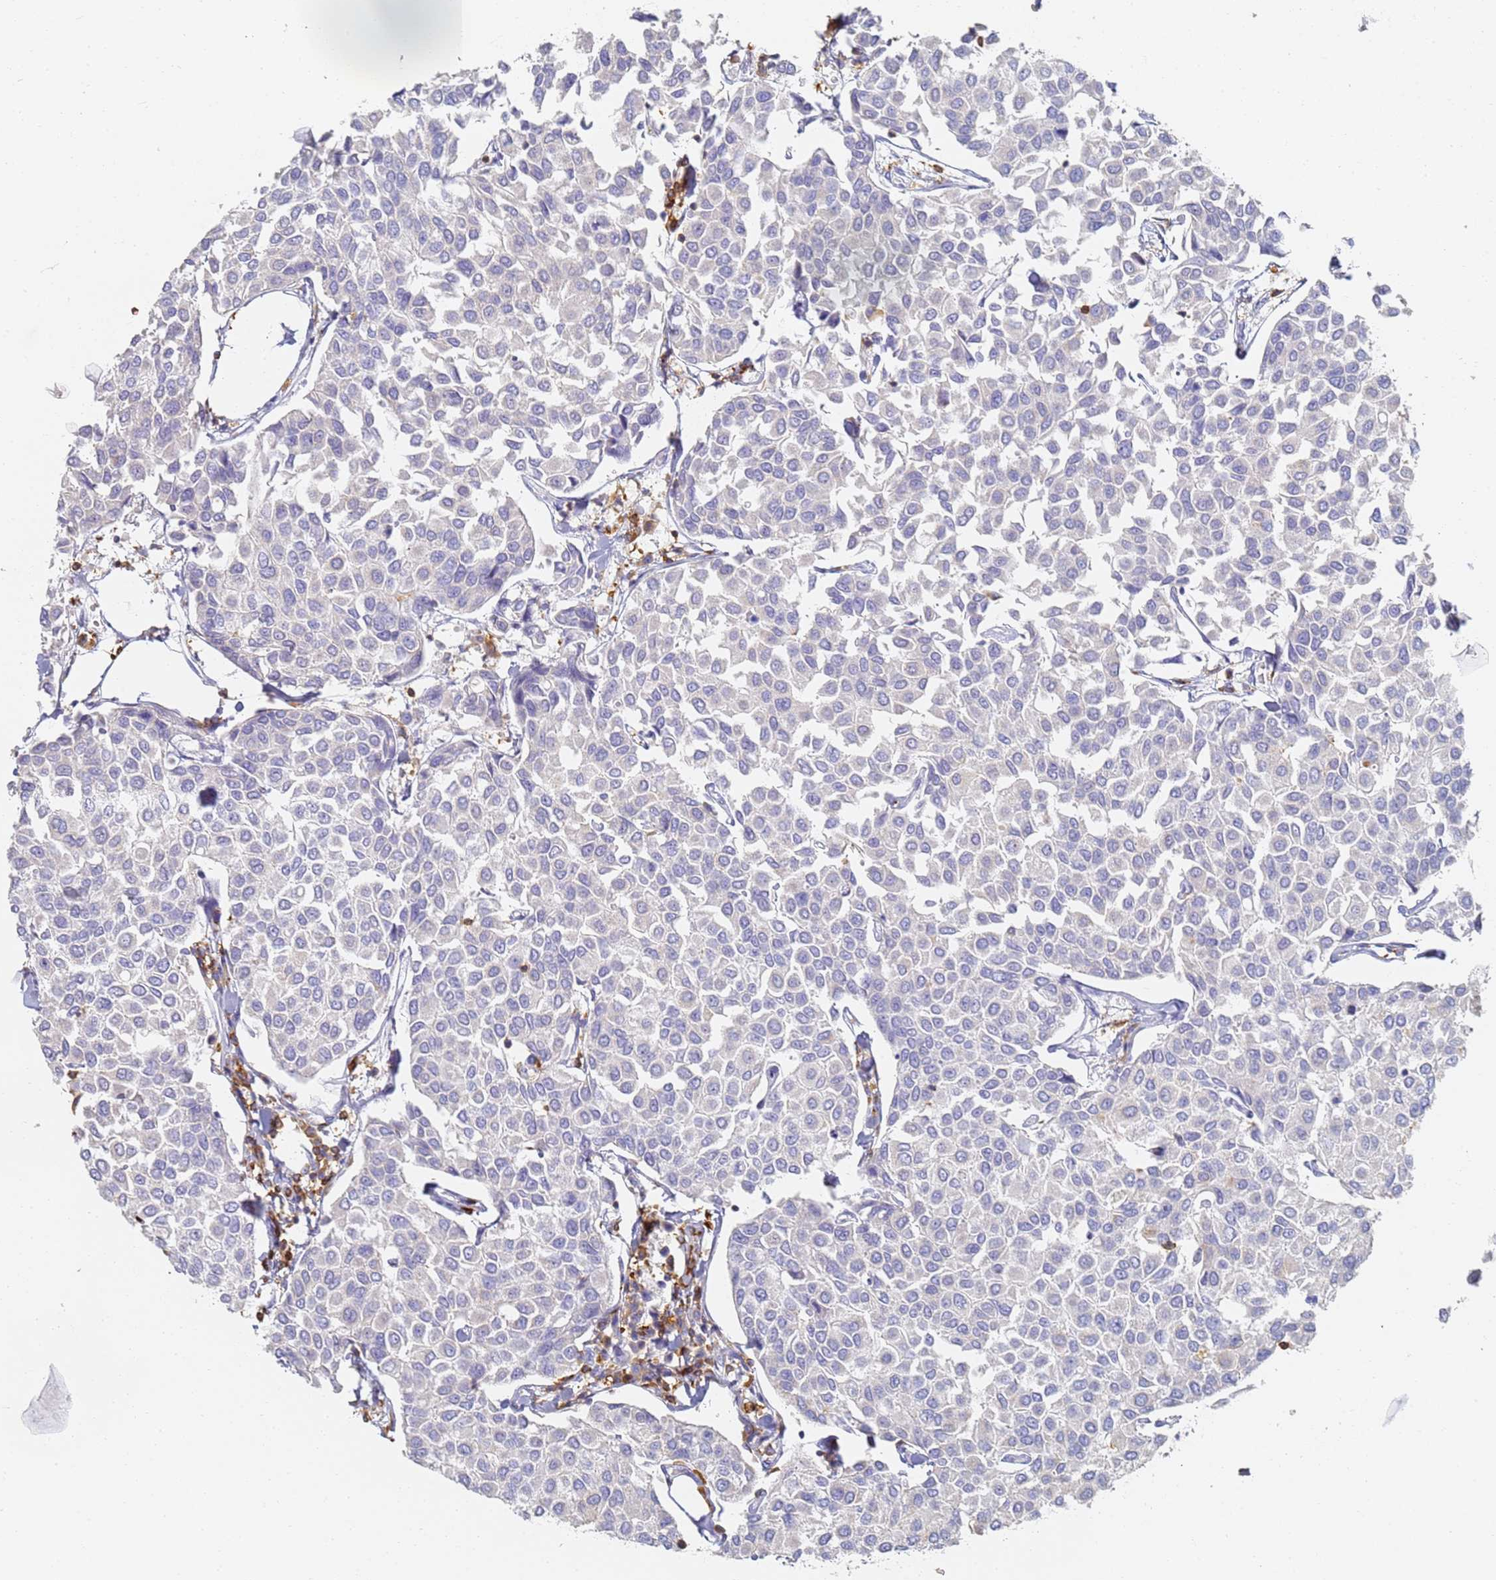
{"staining": {"intensity": "negative", "quantity": "none", "location": "none"}, "tissue": "breast cancer", "cell_type": "Tumor cells", "image_type": "cancer", "snomed": [{"axis": "morphology", "description": "Duct carcinoma"}, {"axis": "topography", "description": "Breast"}], "caption": "Photomicrograph shows no significant protein staining in tumor cells of breast cancer. (DAB immunohistochemistry (IHC) visualized using brightfield microscopy, high magnification).", "gene": "BIN2", "patient": {"sex": "female", "age": 55}}